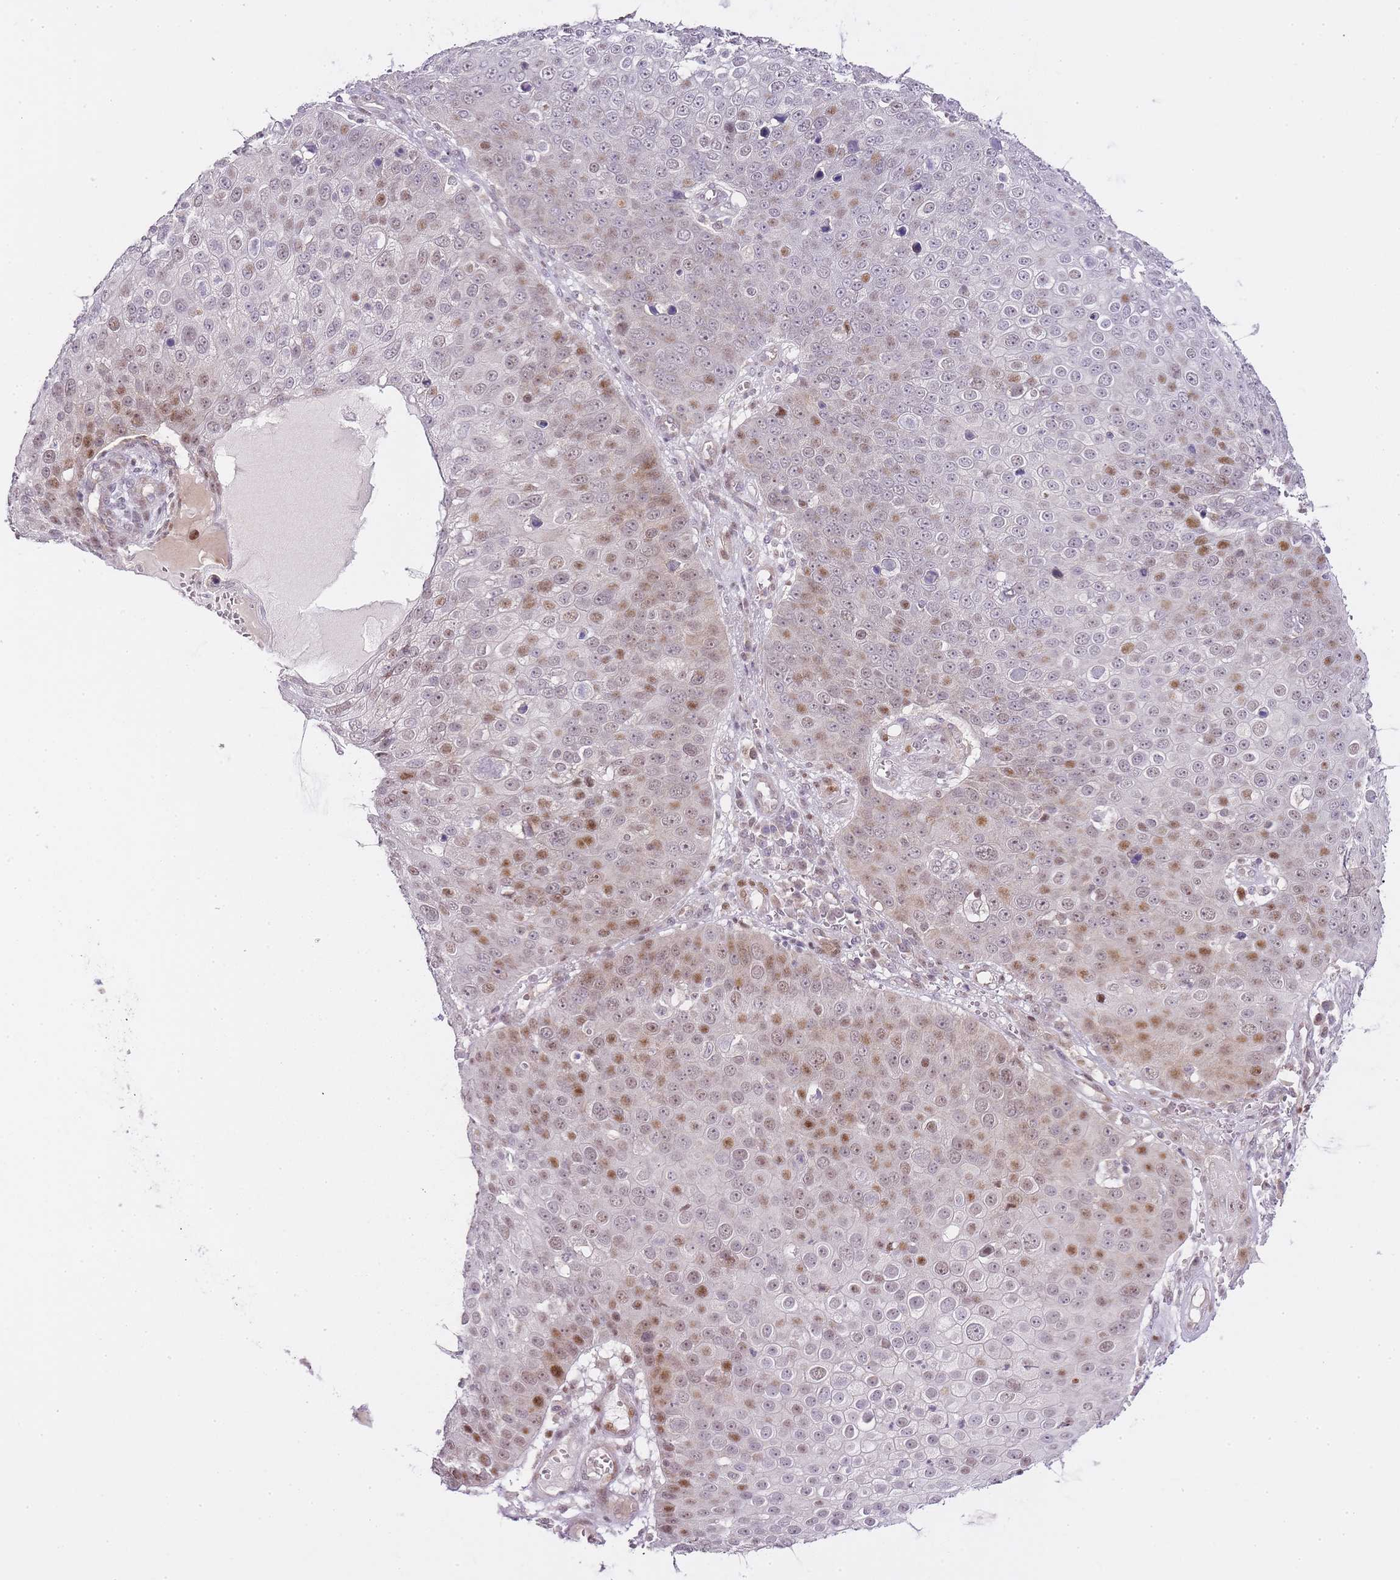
{"staining": {"intensity": "moderate", "quantity": "25%-75%", "location": "nuclear"}, "tissue": "skin cancer", "cell_type": "Tumor cells", "image_type": "cancer", "snomed": [{"axis": "morphology", "description": "Squamous cell carcinoma, NOS"}, {"axis": "topography", "description": "Skin"}], "caption": "Human skin squamous cell carcinoma stained with a brown dye demonstrates moderate nuclear positive positivity in about 25%-75% of tumor cells.", "gene": "OGG1", "patient": {"sex": "male", "age": 71}}